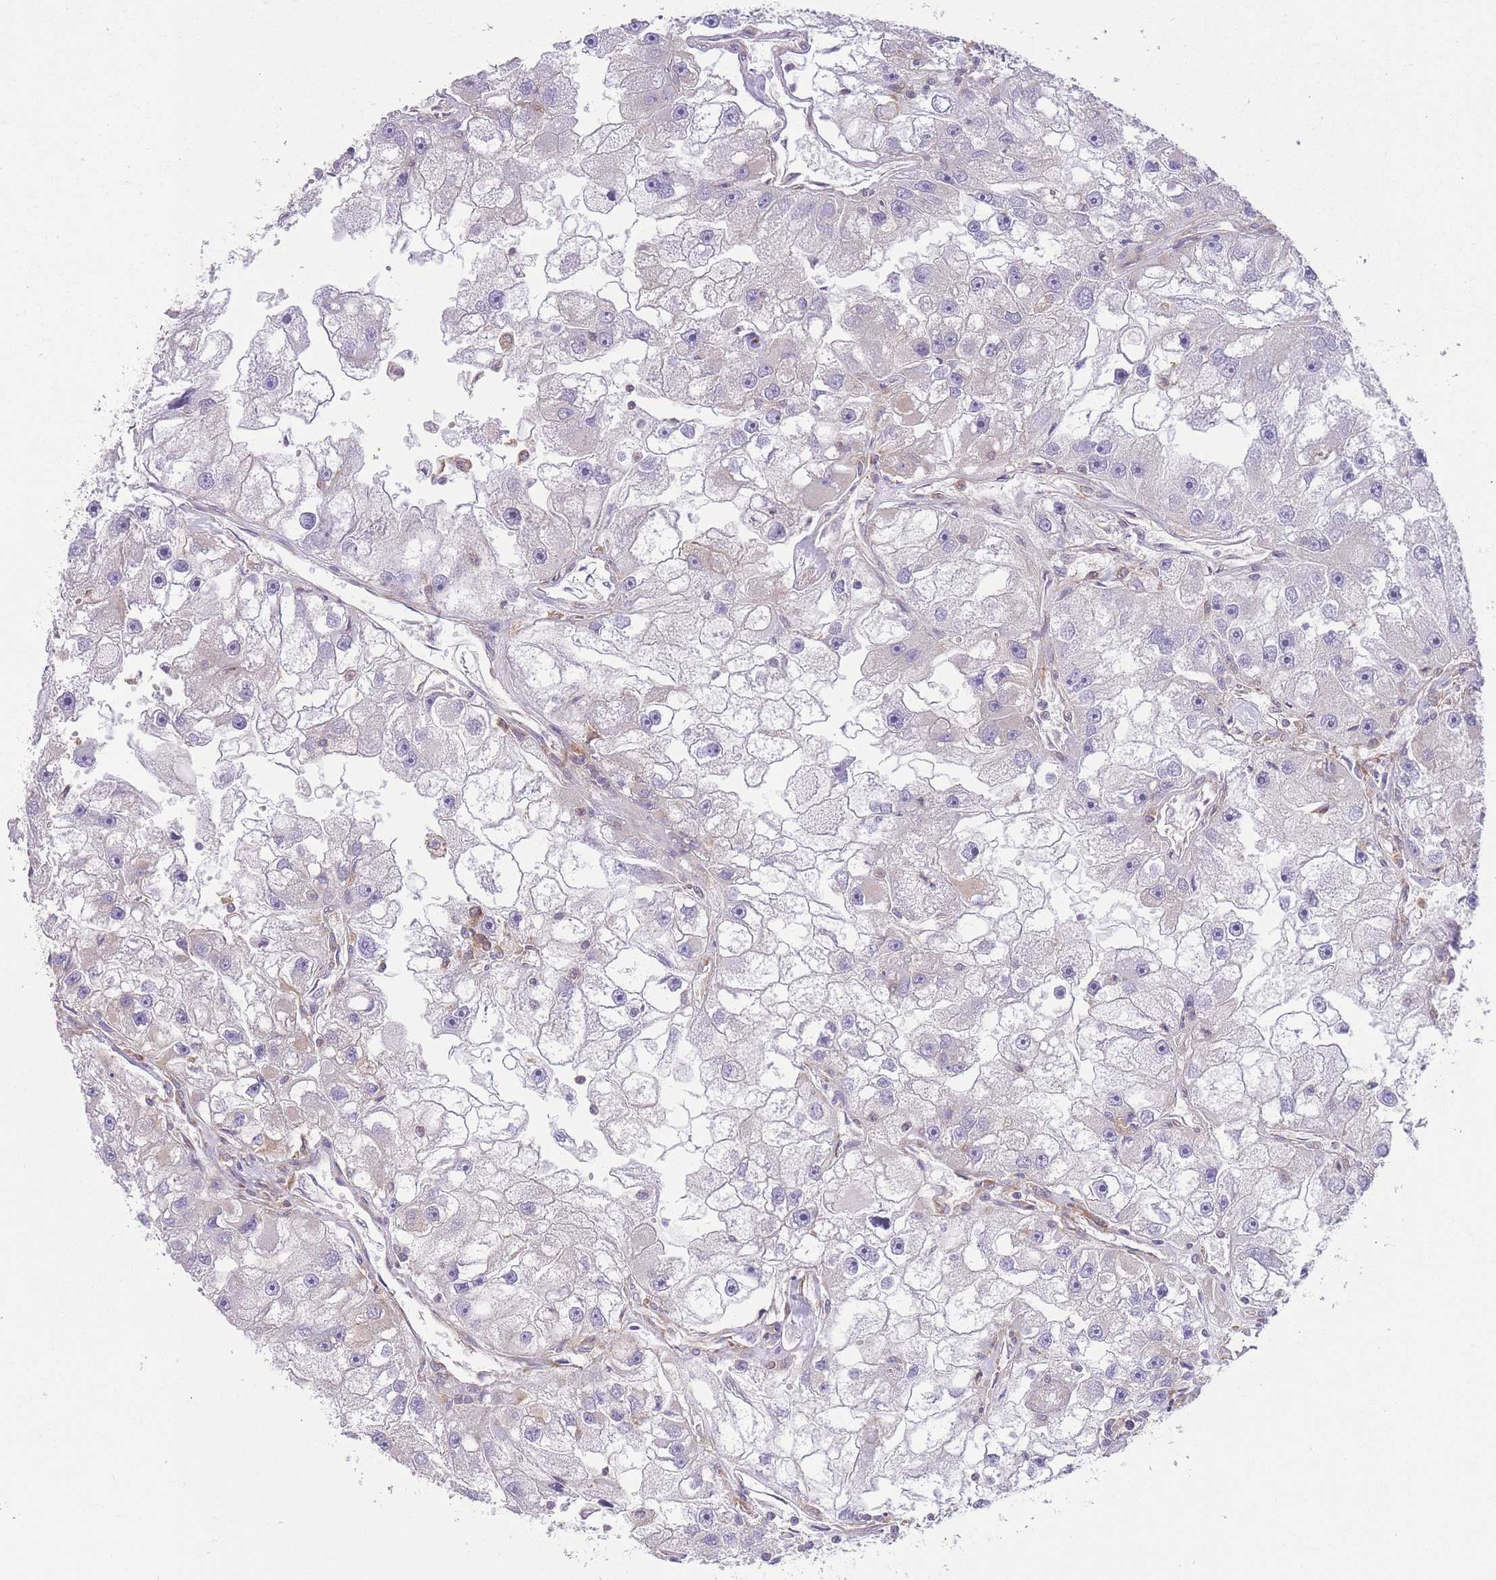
{"staining": {"intensity": "negative", "quantity": "none", "location": "none"}, "tissue": "renal cancer", "cell_type": "Tumor cells", "image_type": "cancer", "snomed": [{"axis": "morphology", "description": "Adenocarcinoma, NOS"}, {"axis": "topography", "description": "Kidney"}], "caption": "Tumor cells are negative for brown protein staining in renal cancer (adenocarcinoma). (IHC, brightfield microscopy, high magnification).", "gene": "PRKAR1A", "patient": {"sex": "male", "age": 63}}